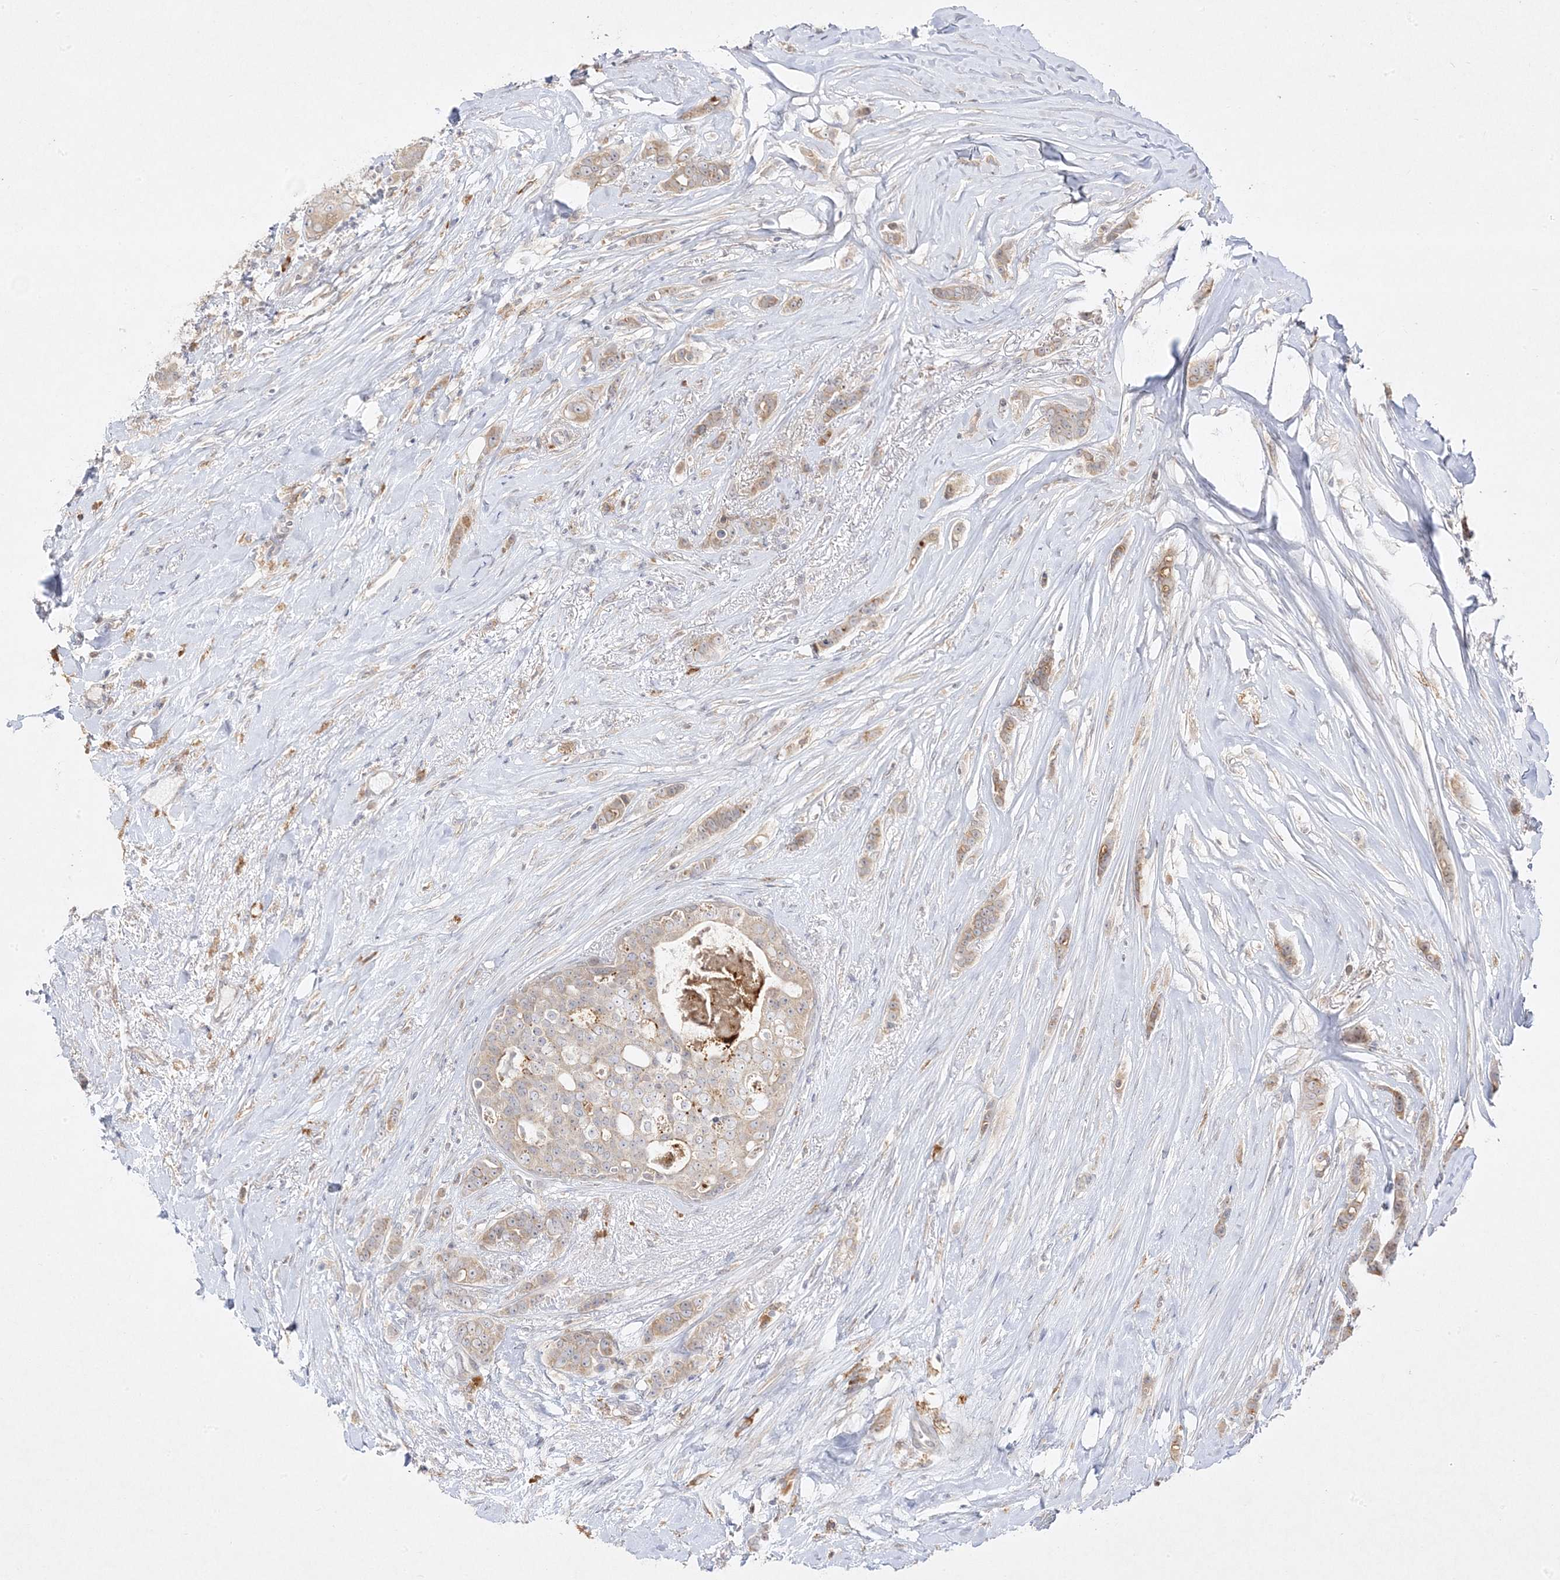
{"staining": {"intensity": "weak", "quantity": "25%-75%", "location": "cytoplasmic/membranous"}, "tissue": "breast cancer", "cell_type": "Tumor cells", "image_type": "cancer", "snomed": [{"axis": "morphology", "description": "Lobular carcinoma"}, {"axis": "topography", "description": "Breast"}], "caption": "Human breast lobular carcinoma stained with a protein marker demonstrates weak staining in tumor cells.", "gene": "C2CD2", "patient": {"sex": "female", "age": 51}}